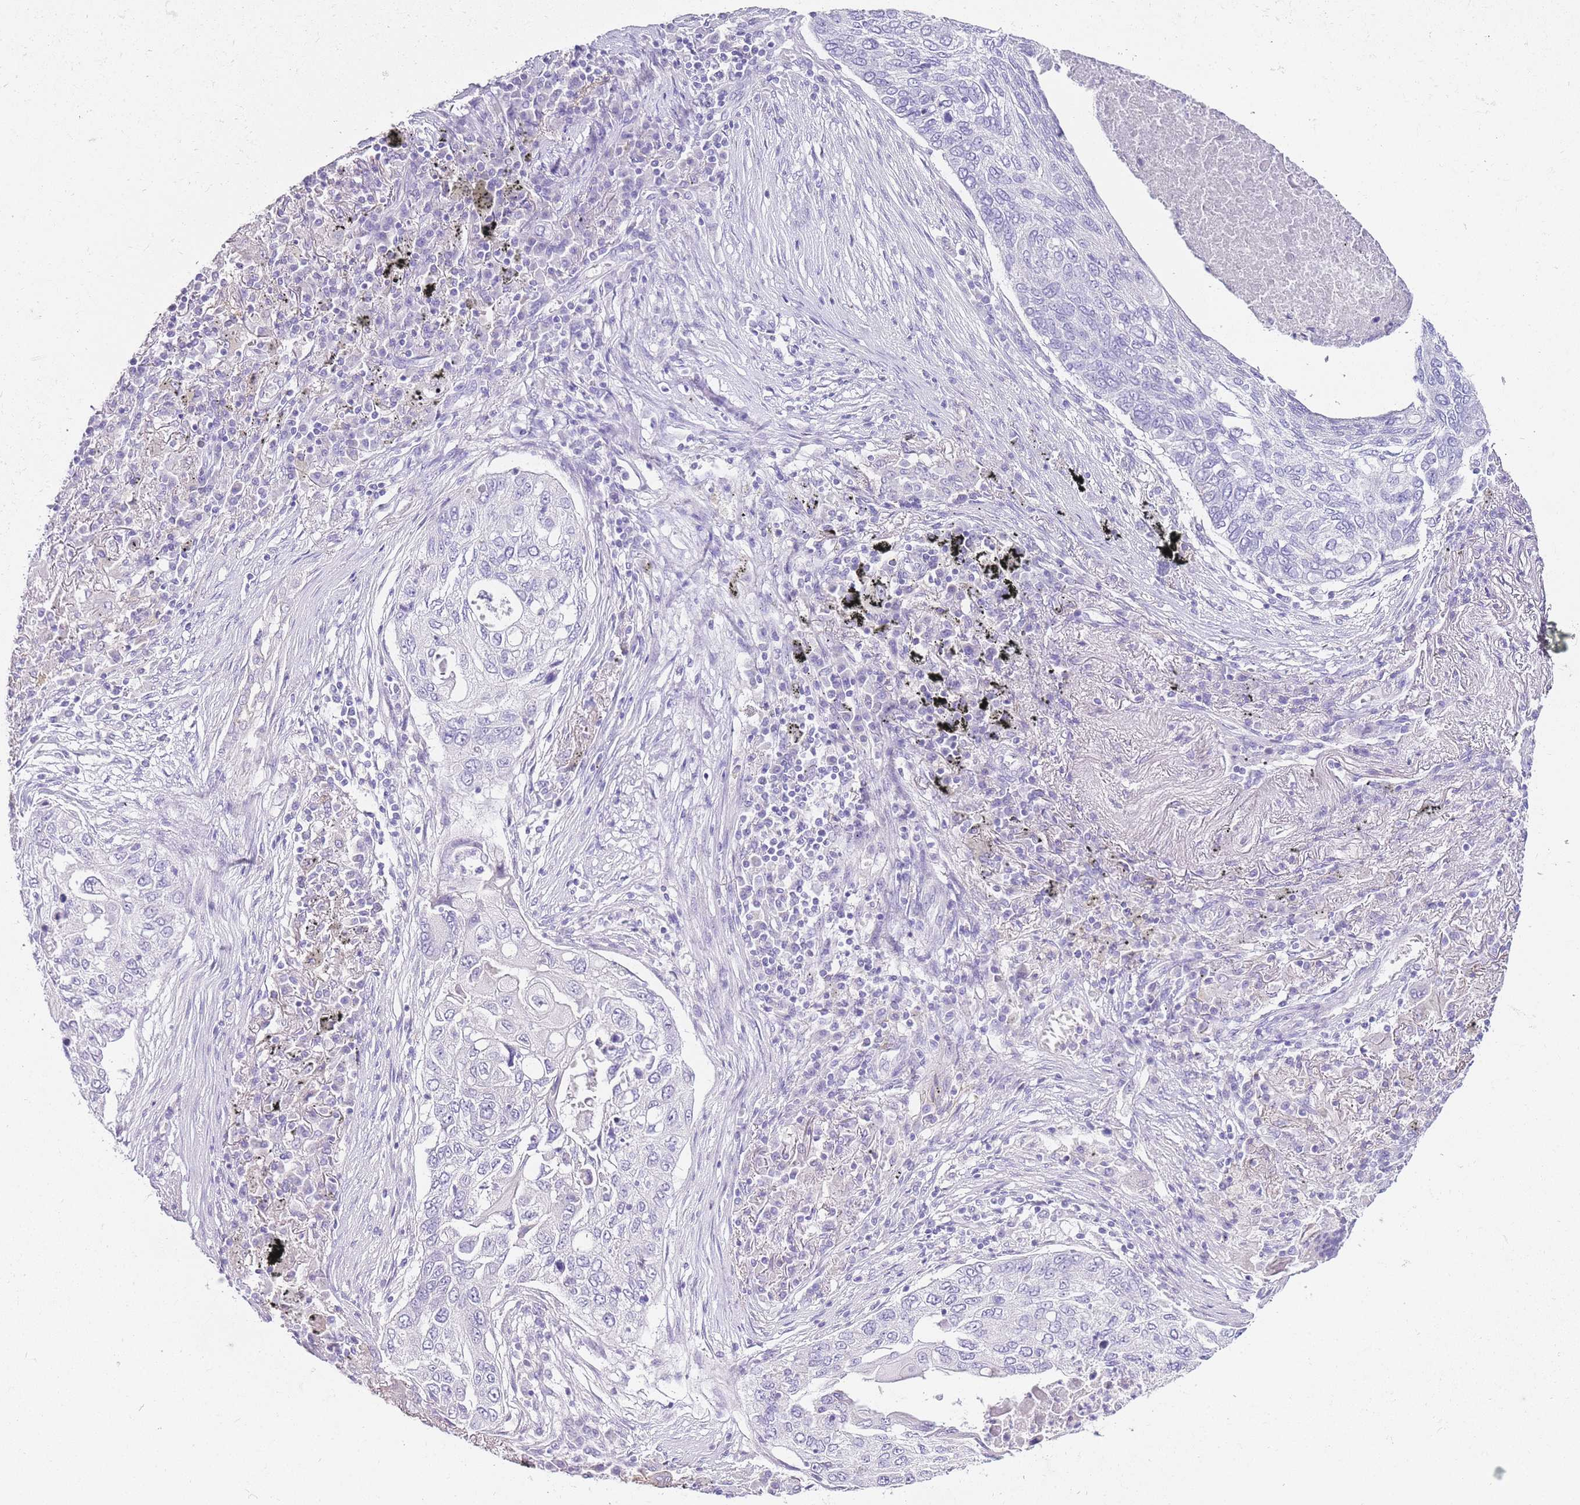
{"staining": {"intensity": "negative", "quantity": "none", "location": "none"}, "tissue": "lung cancer", "cell_type": "Tumor cells", "image_type": "cancer", "snomed": [{"axis": "morphology", "description": "Squamous cell carcinoma, NOS"}, {"axis": "topography", "description": "Lung"}], "caption": "Tumor cells are negative for protein expression in human lung cancer (squamous cell carcinoma).", "gene": "DPP4", "patient": {"sex": "female", "age": 63}}